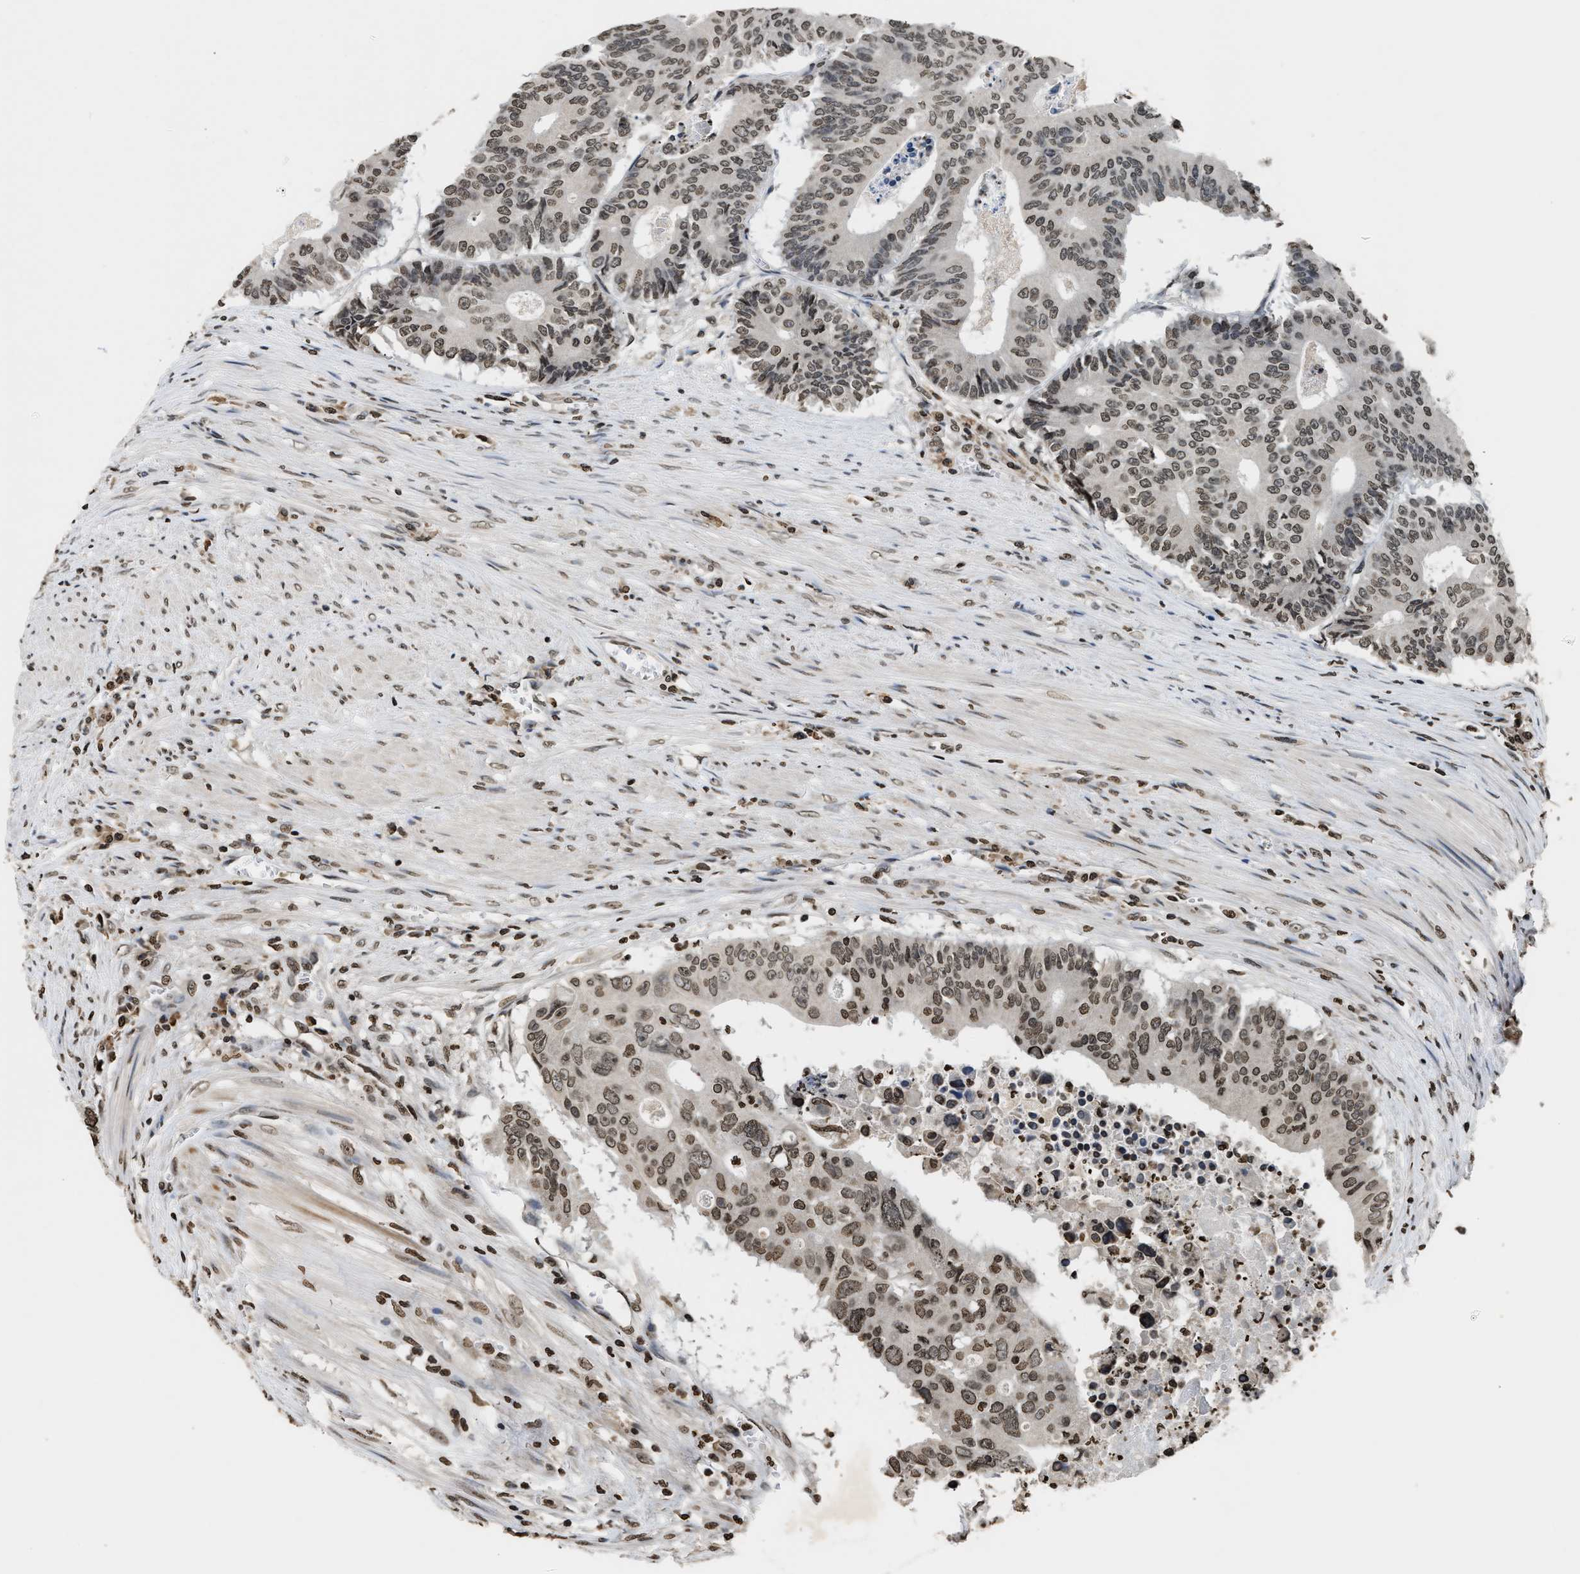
{"staining": {"intensity": "weak", "quantity": ">75%", "location": "nuclear"}, "tissue": "colorectal cancer", "cell_type": "Tumor cells", "image_type": "cancer", "snomed": [{"axis": "morphology", "description": "Adenocarcinoma, NOS"}, {"axis": "topography", "description": "Colon"}], "caption": "Immunohistochemical staining of human adenocarcinoma (colorectal) shows low levels of weak nuclear protein positivity in about >75% of tumor cells. The protein is shown in brown color, while the nuclei are stained blue.", "gene": "DNASE1L3", "patient": {"sex": "male", "age": 87}}